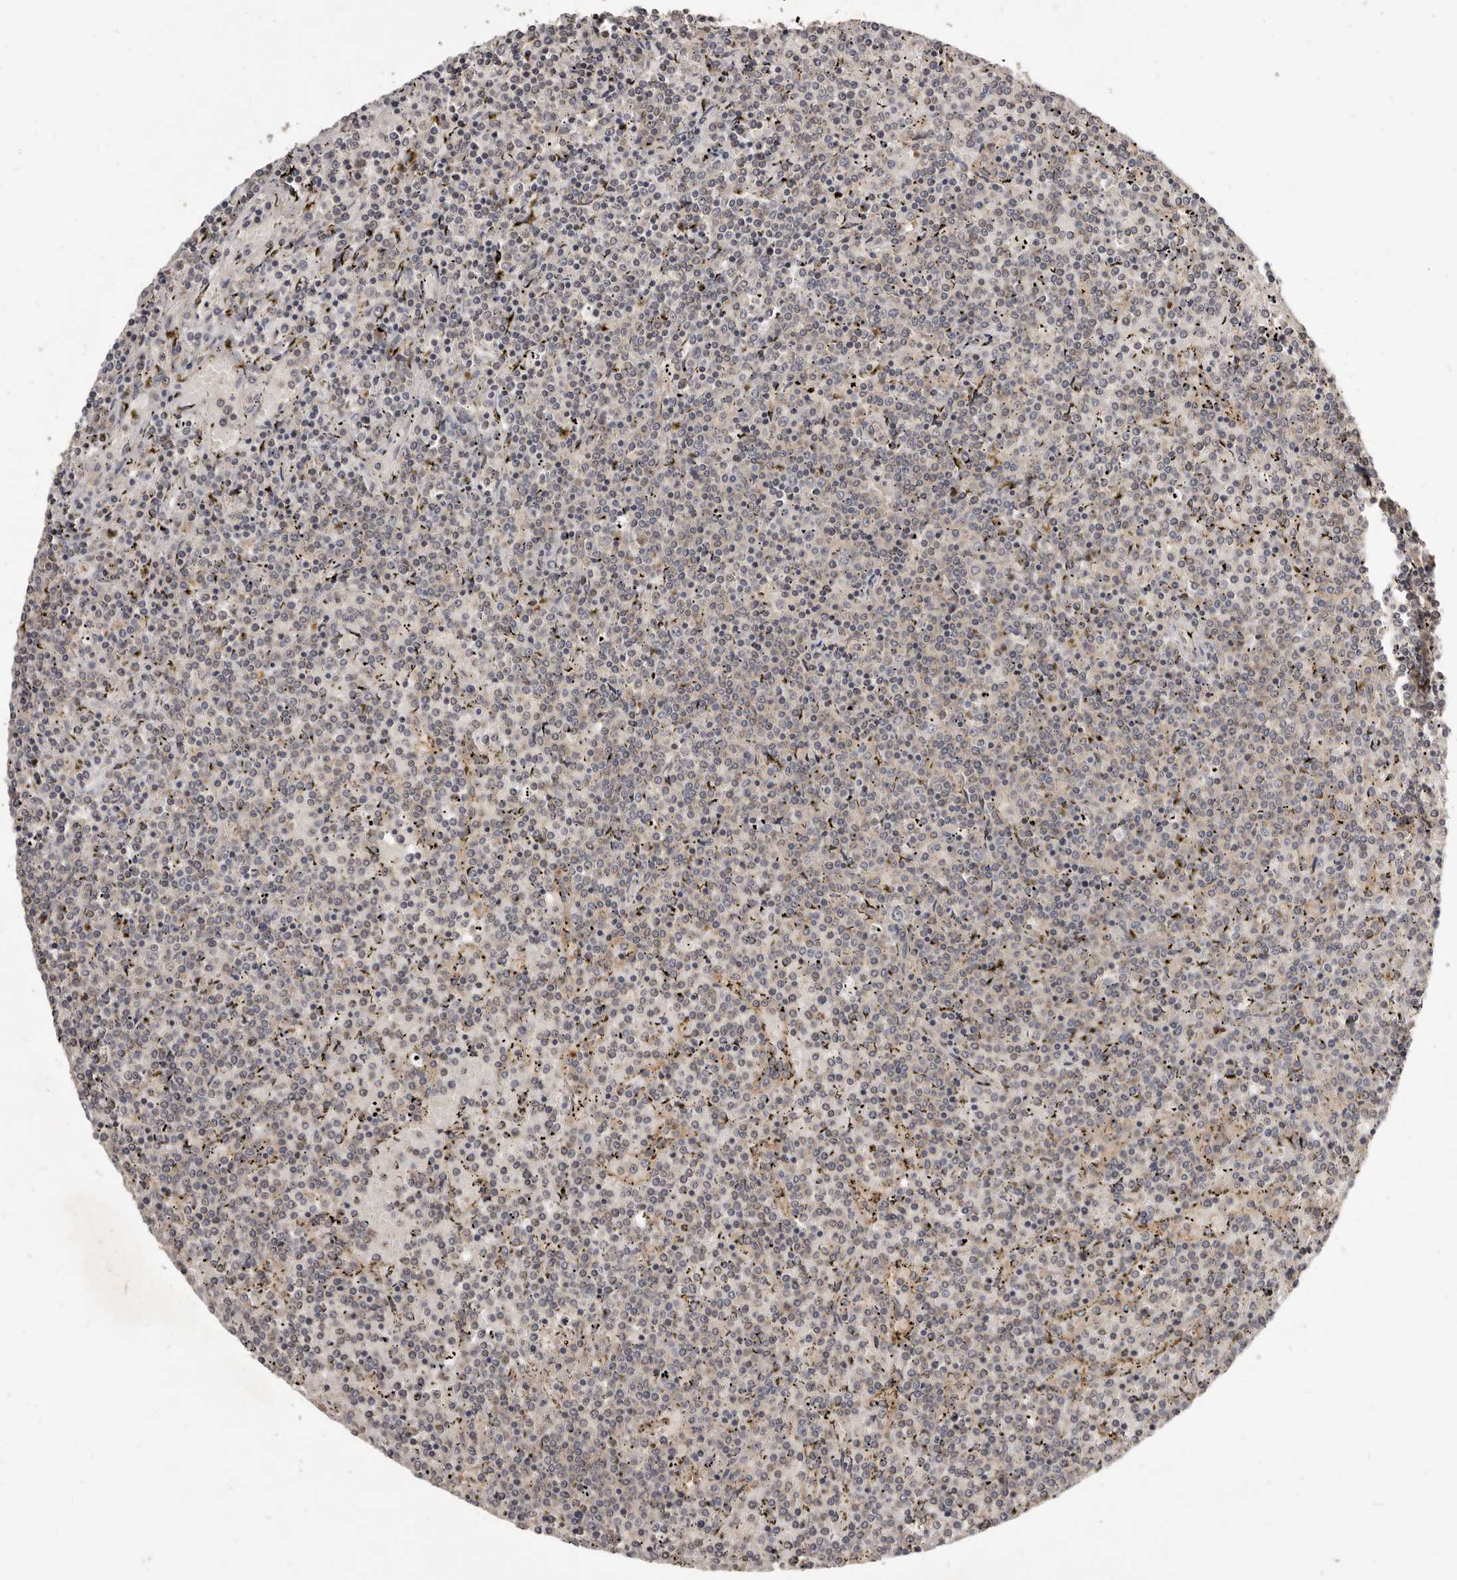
{"staining": {"intensity": "weak", "quantity": "<25%", "location": "cytoplasmic/membranous"}, "tissue": "lymphoma", "cell_type": "Tumor cells", "image_type": "cancer", "snomed": [{"axis": "morphology", "description": "Malignant lymphoma, non-Hodgkin's type, Low grade"}, {"axis": "topography", "description": "Spleen"}], "caption": "Immunohistochemistry (IHC) of lymphoma exhibits no expression in tumor cells.", "gene": "INAVA", "patient": {"sex": "female", "age": 19}}